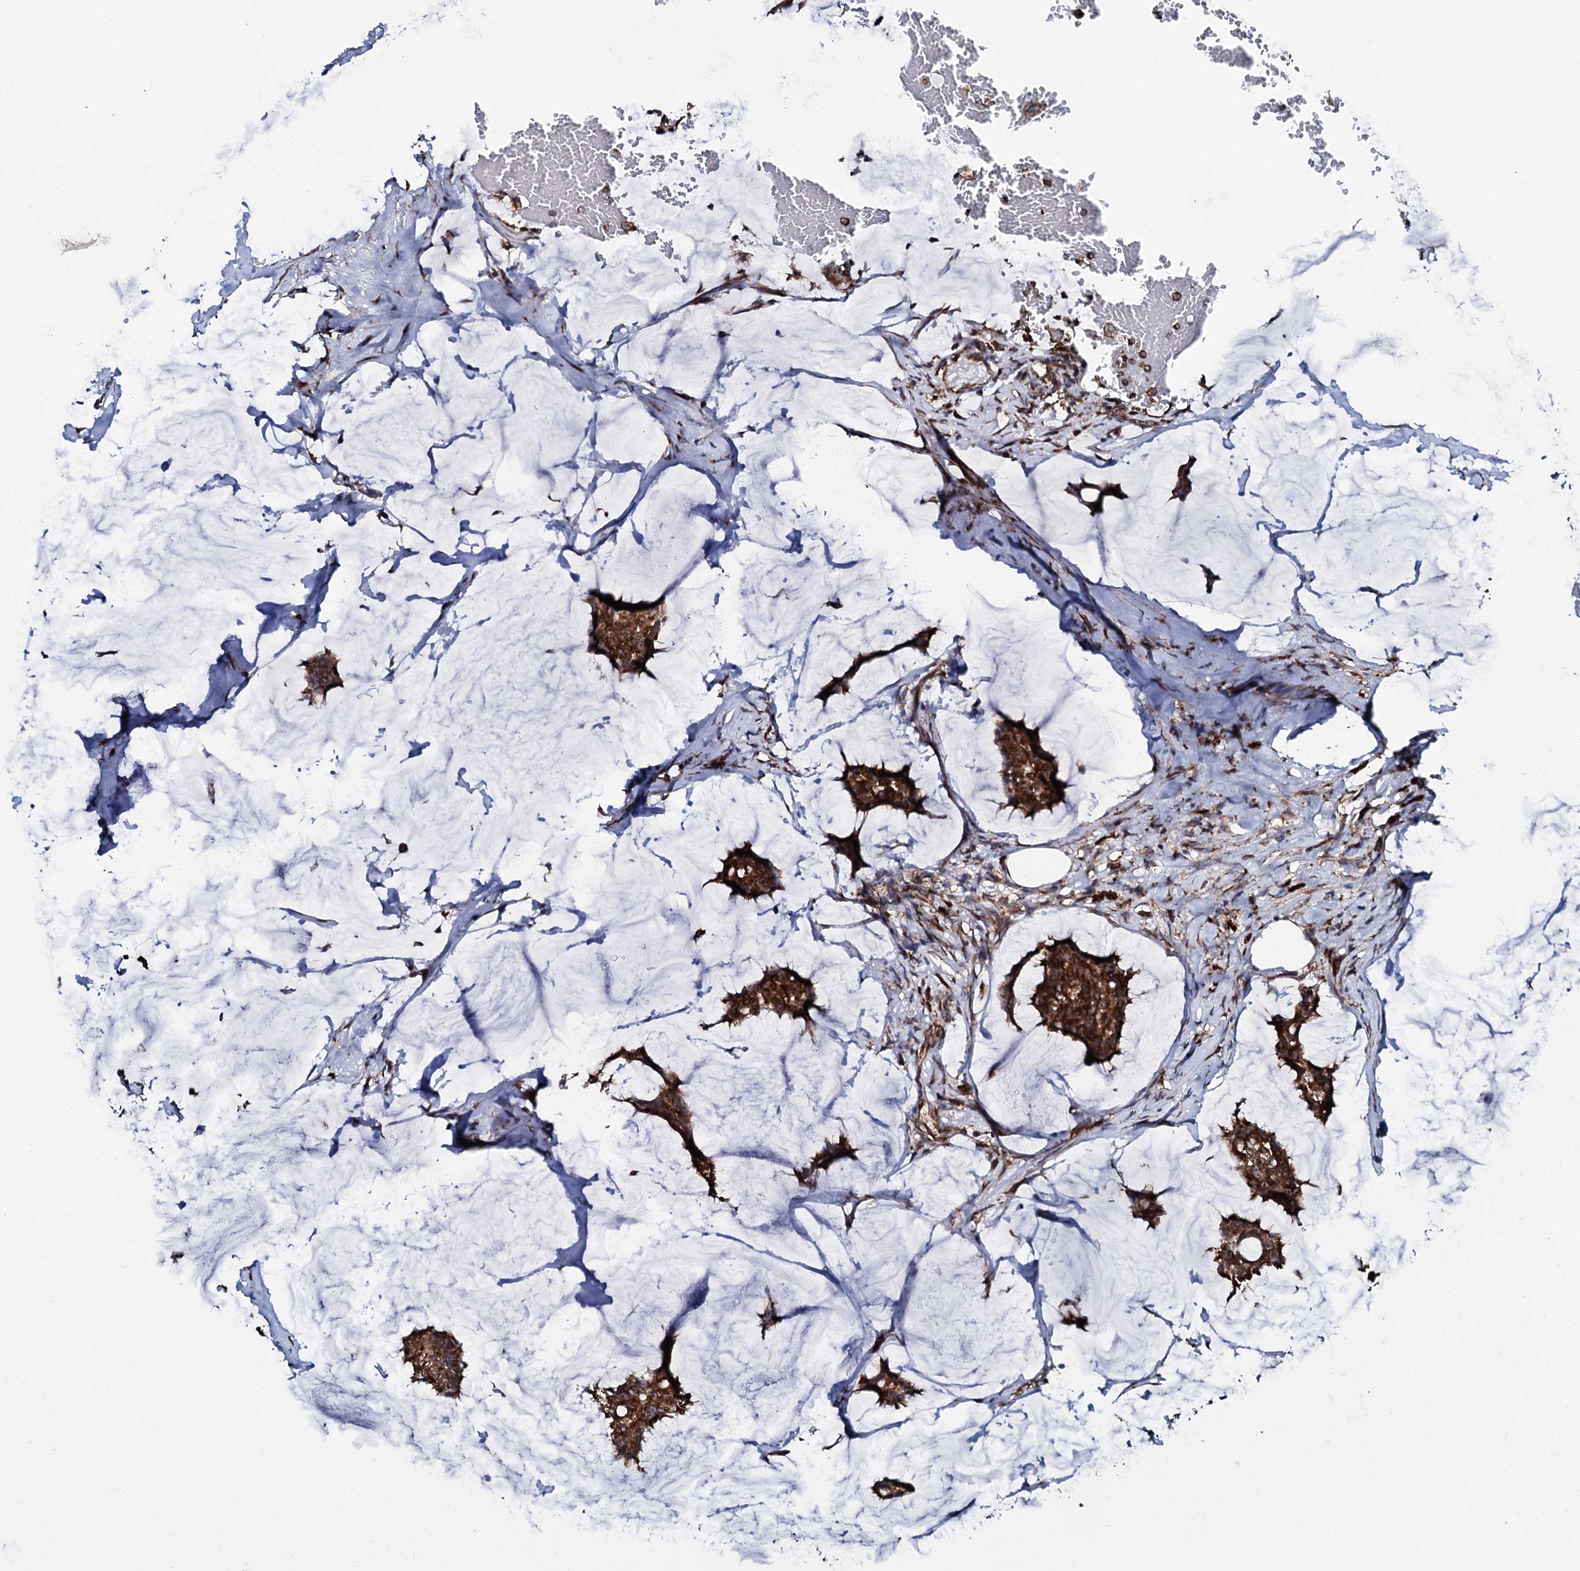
{"staining": {"intensity": "strong", "quantity": ">75%", "location": "cytoplasmic/membranous"}, "tissue": "breast cancer", "cell_type": "Tumor cells", "image_type": "cancer", "snomed": [{"axis": "morphology", "description": "Duct carcinoma"}, {"axis": "topography", "description": "Breast"}], "caption": "High-magnification brightfield microscopy of breast cancer stained with DAB (3,3'-diaminobenzidine) (brown) and counterstained with hematoxylin (blue). tumor cells exhibit strong cytoplasmic/membranous expression is seen in approximately>75% of cells.", "gene": "SPTY2D1", "patient": {"sex": "female", "age": 93}}